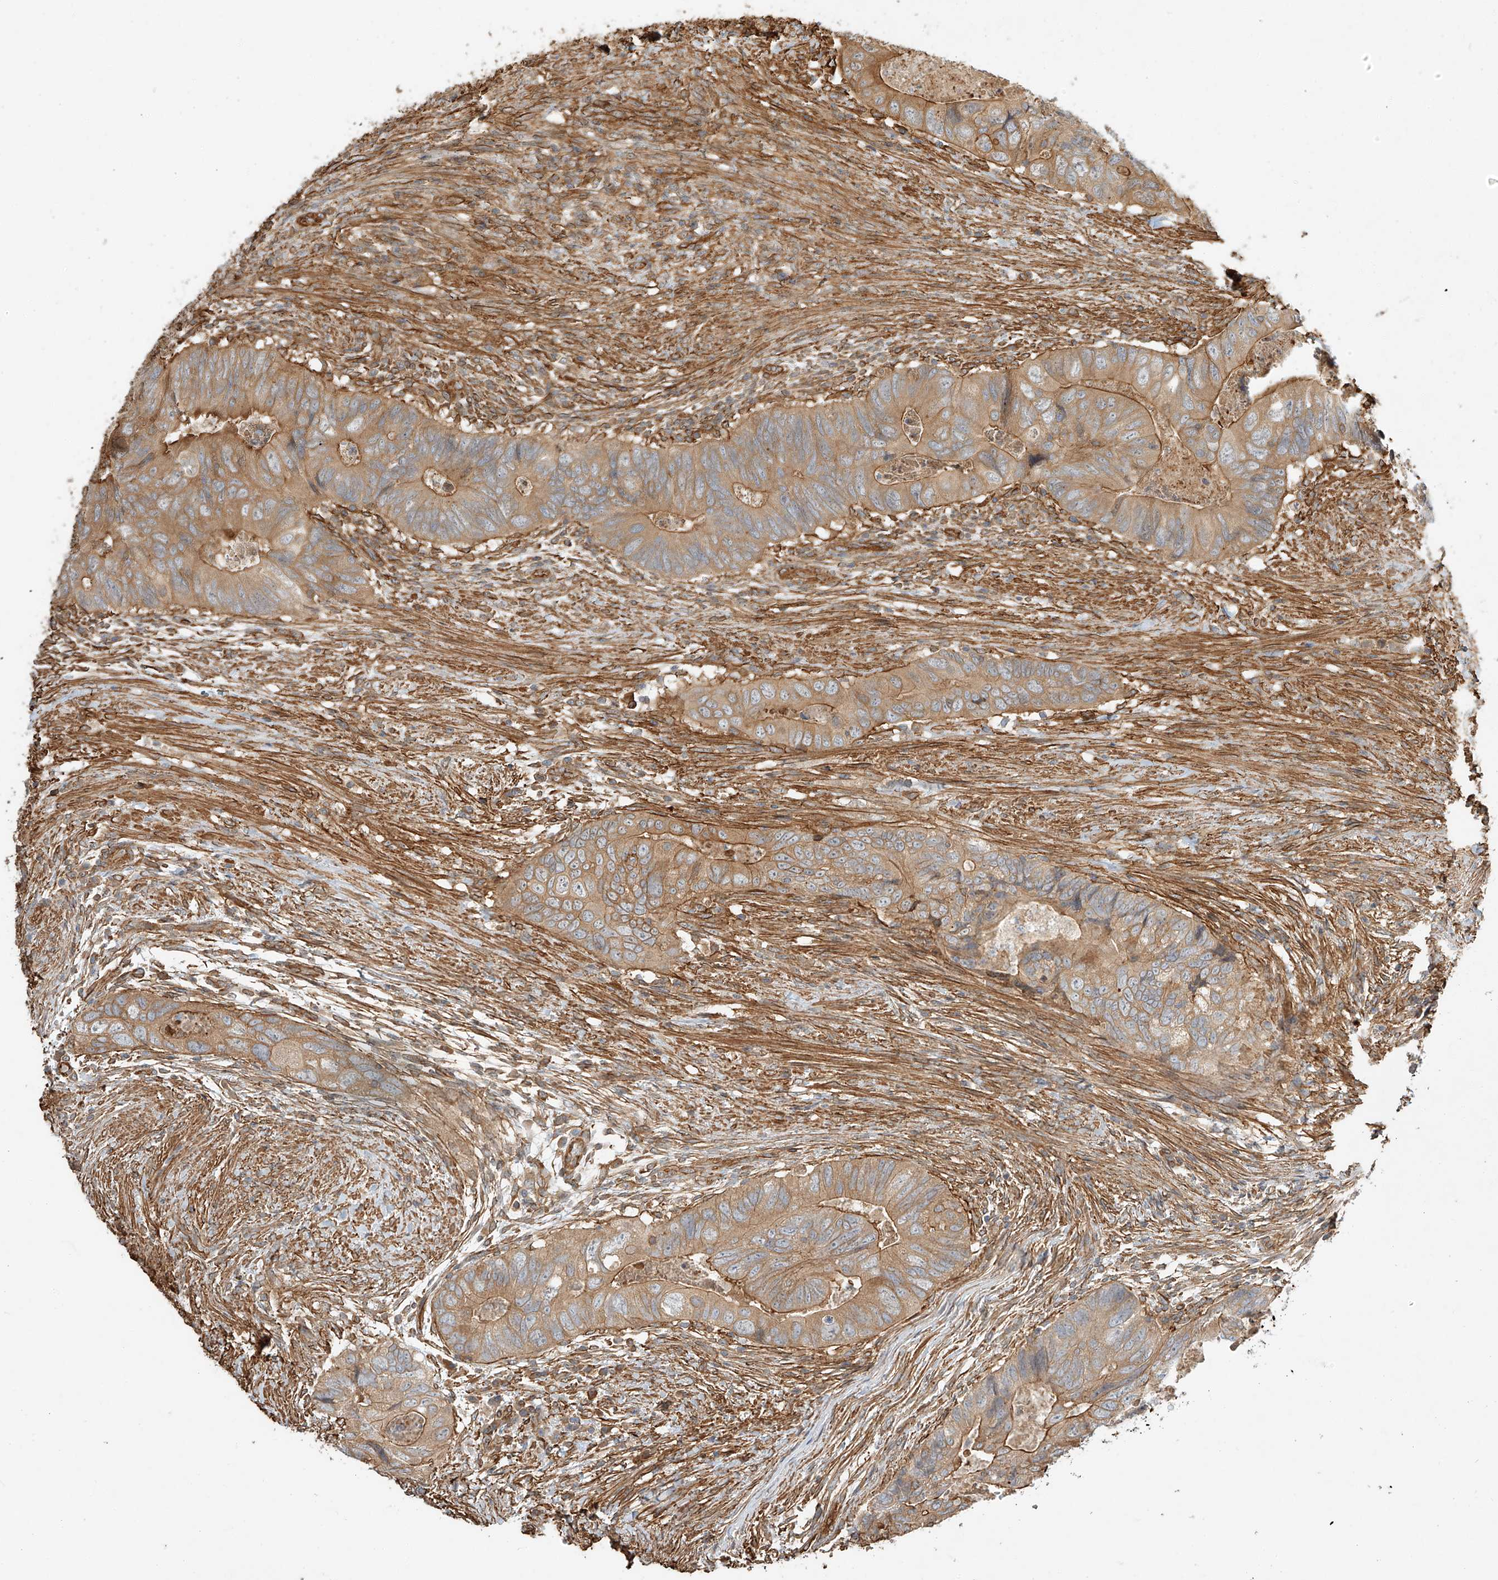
{"staining": {"intensity": "moderate", "quantity": "25%-75%", "location": "cytoplasmic/membranous"}, "tissue": "colorectal cancer", "cell_type": "Tumor cells", "image_type": "cancer", "snomed": [{"axis": "morphology", "description": "Adenocarcinoma, NOS"}, {"axis": "topography", "description": "Rectum"}], "caption": "Colorectal adenocarcinoma stained with a protein marker demonstrates moderate staining in tumor cells.", "gene": "CSMD3", "patient": {"sex": "male", "age": 63}}